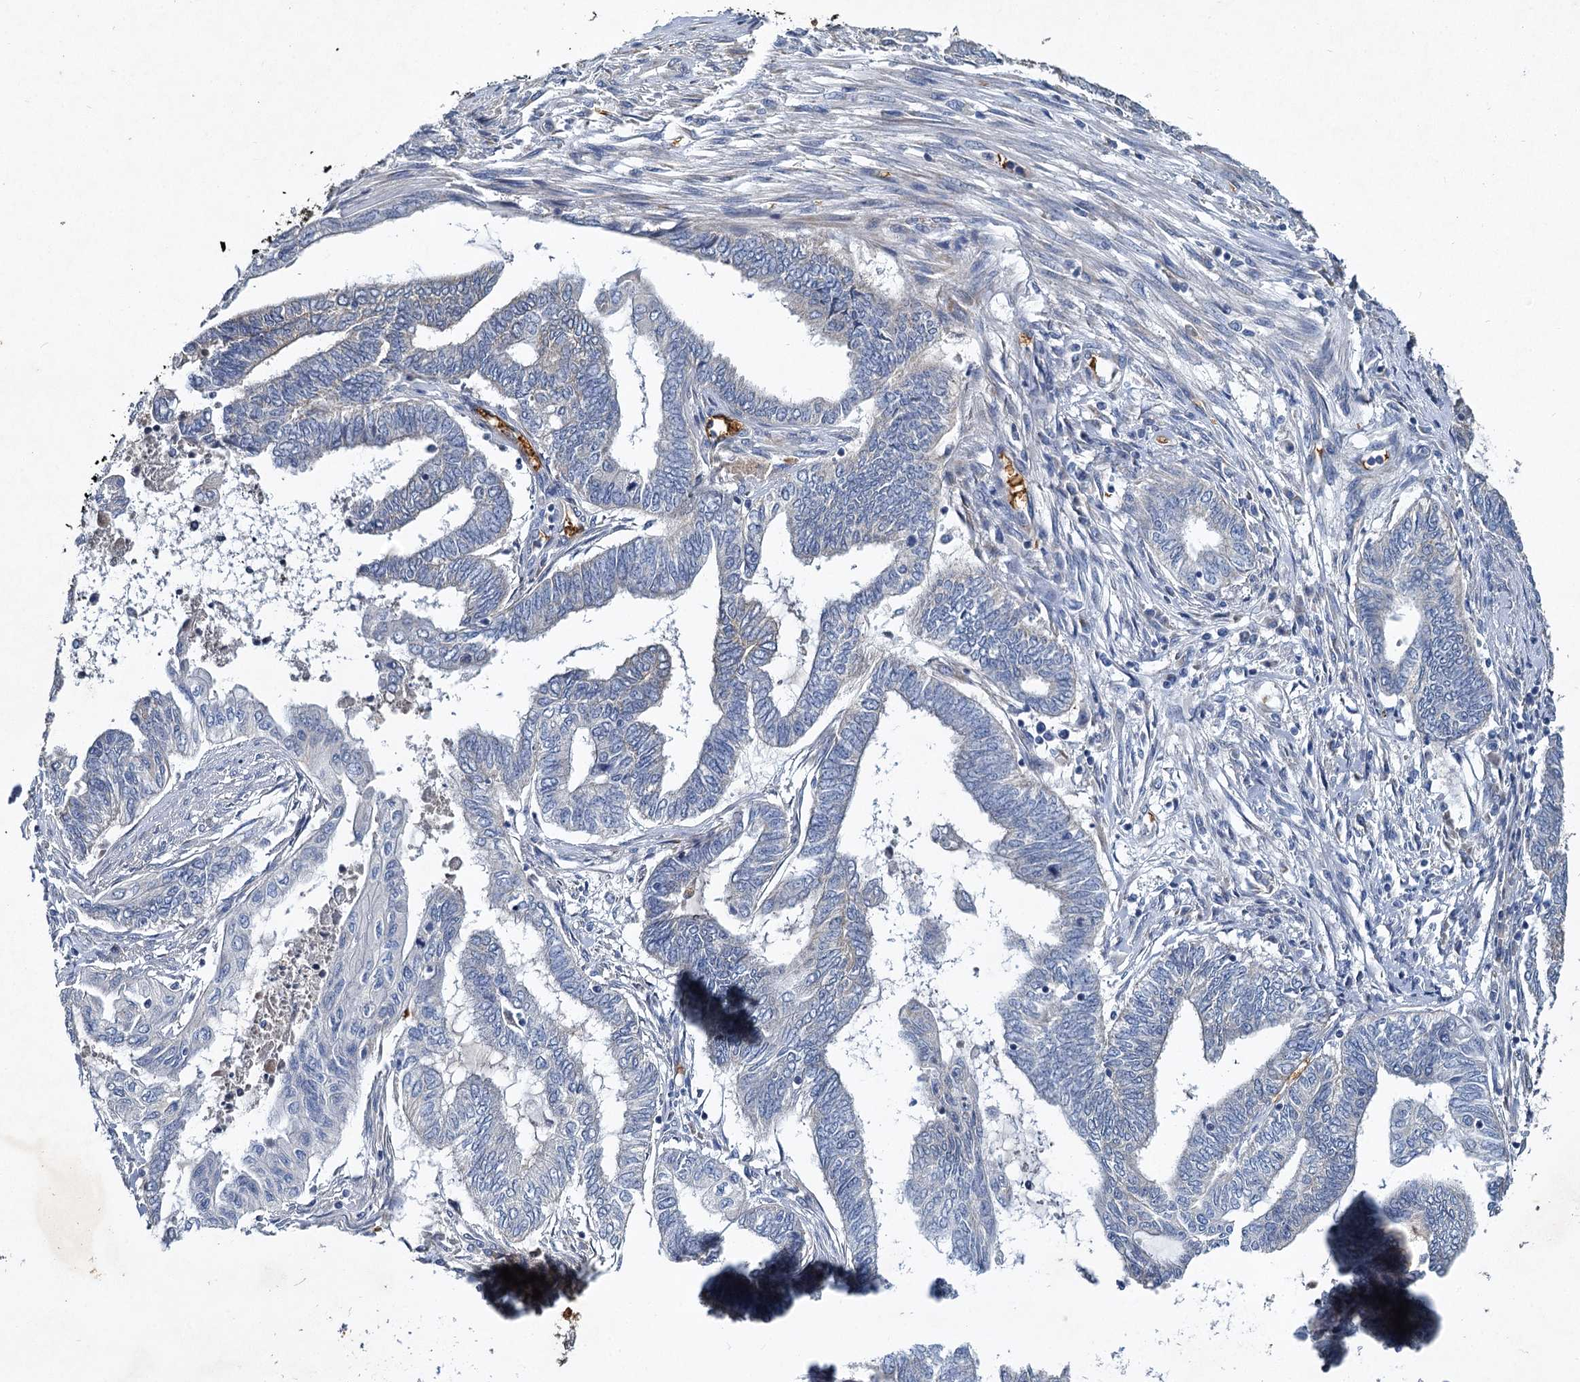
{"staining": {"intensity": "negative", "quantity": "none", "location": "none"}, "tissue": "endometrial cancer", "cell_type": "Tumor cells", "image_type": "cancer", "snomed": [{"axis": "morphology", "description": "Adenocarcinoma, NOS"}, {"axis": "topography", "description": "Uterus"}, {"axis": "topography", "description": "Endometrium"}], "caption": "The immunohistochemistry image has no significant positivity in tumor cells of endometrial adenocarcinoma tissue. The staining was performed using DAB (3,3'-diaminobenzidine) to visualize the protein expression in brown, while the nuclei were stained in blue with hematoxylin (Magnification: 20x).", "gene": "BCS1L", "patient": {"sex": "female", "age": 70}}